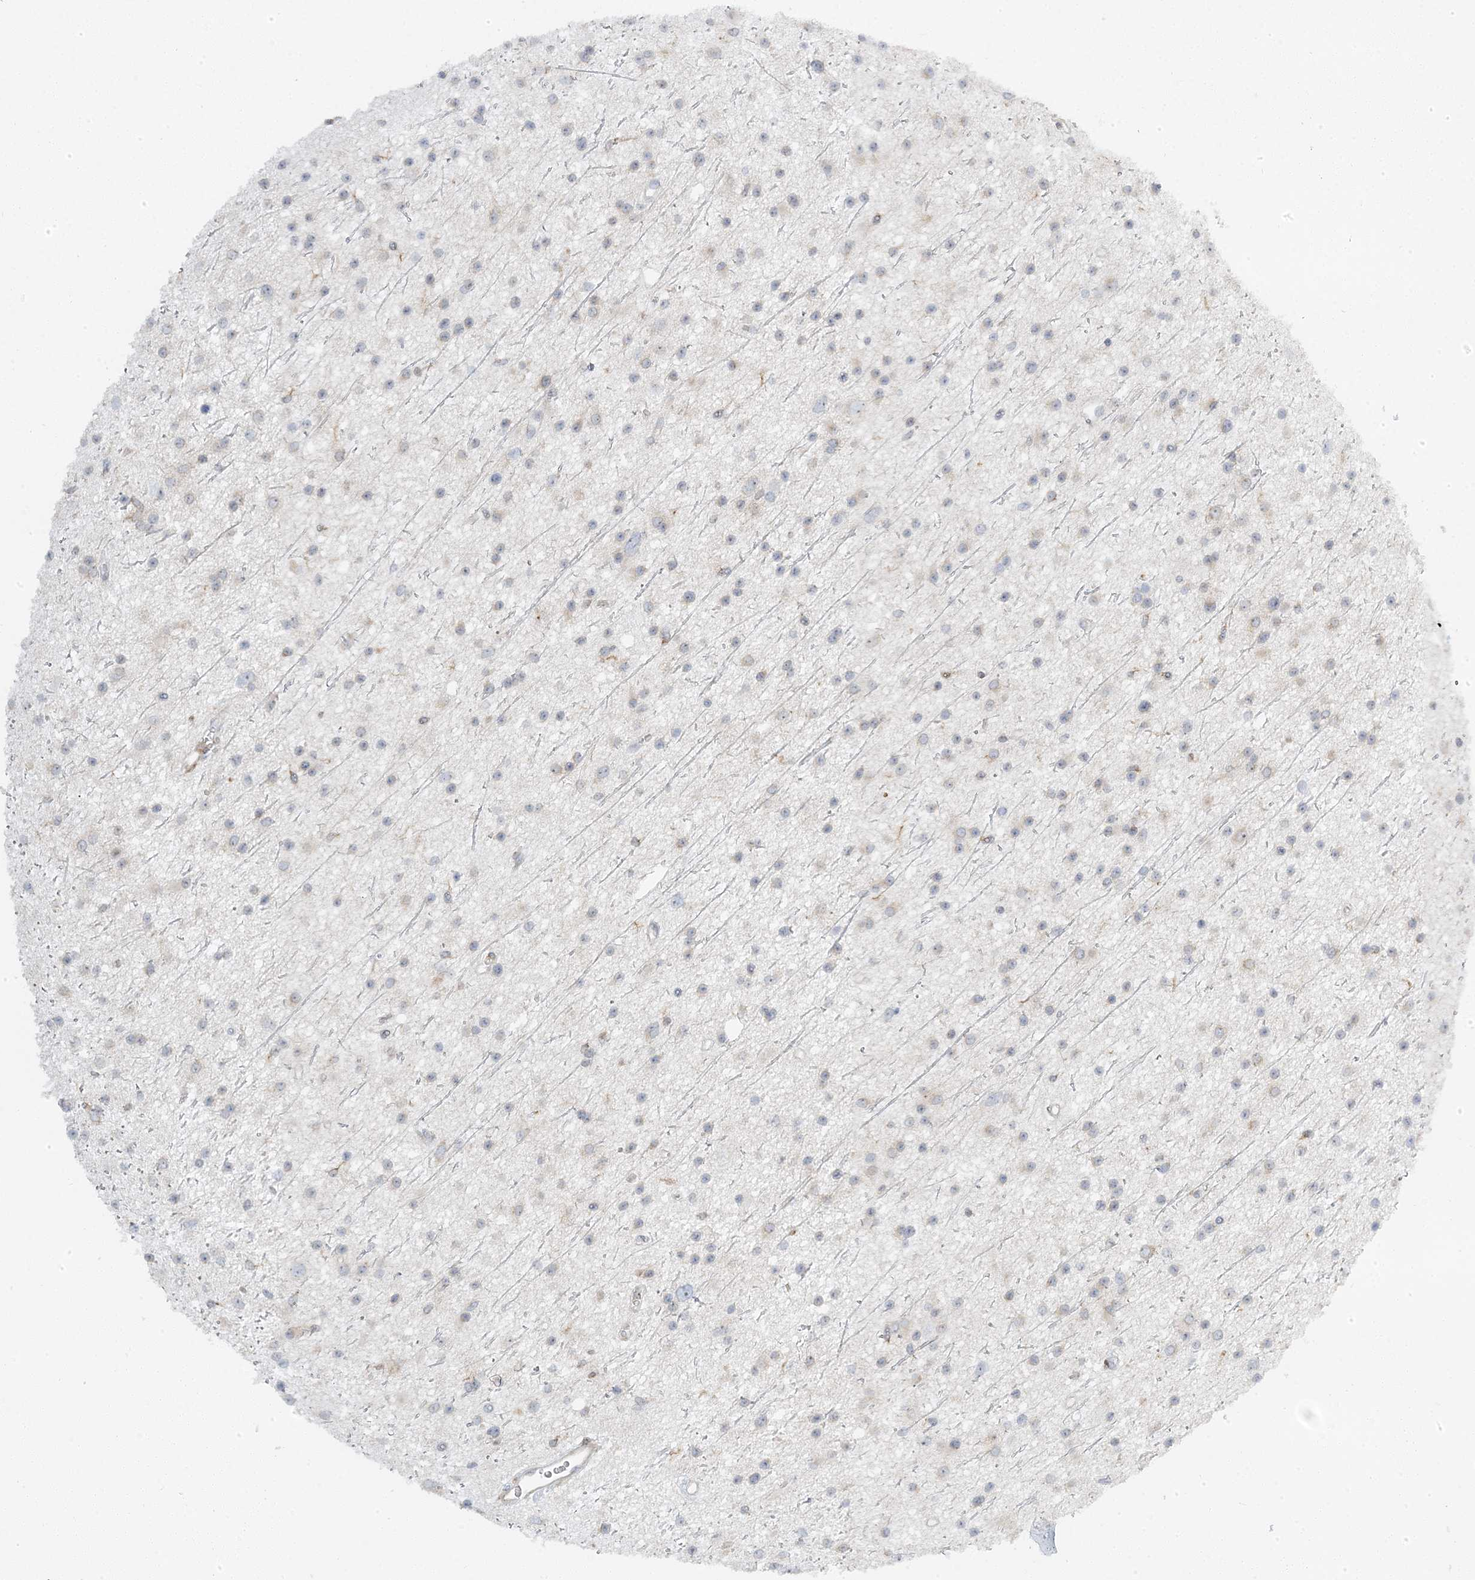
{"staining": {"intensity": "negative", "quantity": "none", "location": "none"}, "tissue": "glioma", "cell_type": "Tumor cells", "image_type": "cancer", "snomed": [{"axis": "morphology", "description": "Glioma, malignant, Low grade"}, {"axis": "topography", "description": "Cerebral cortex"}], "caption": "High magnification brightfield microscopy of glioma stained with DAB (3,3'-diaminobenzidine) (brown) and counterstained with hematoxylin (blue): tumor cells show no significant positivity.", "gene": "MAP7D3", "patient": {"sex": "female", "age": 39}}